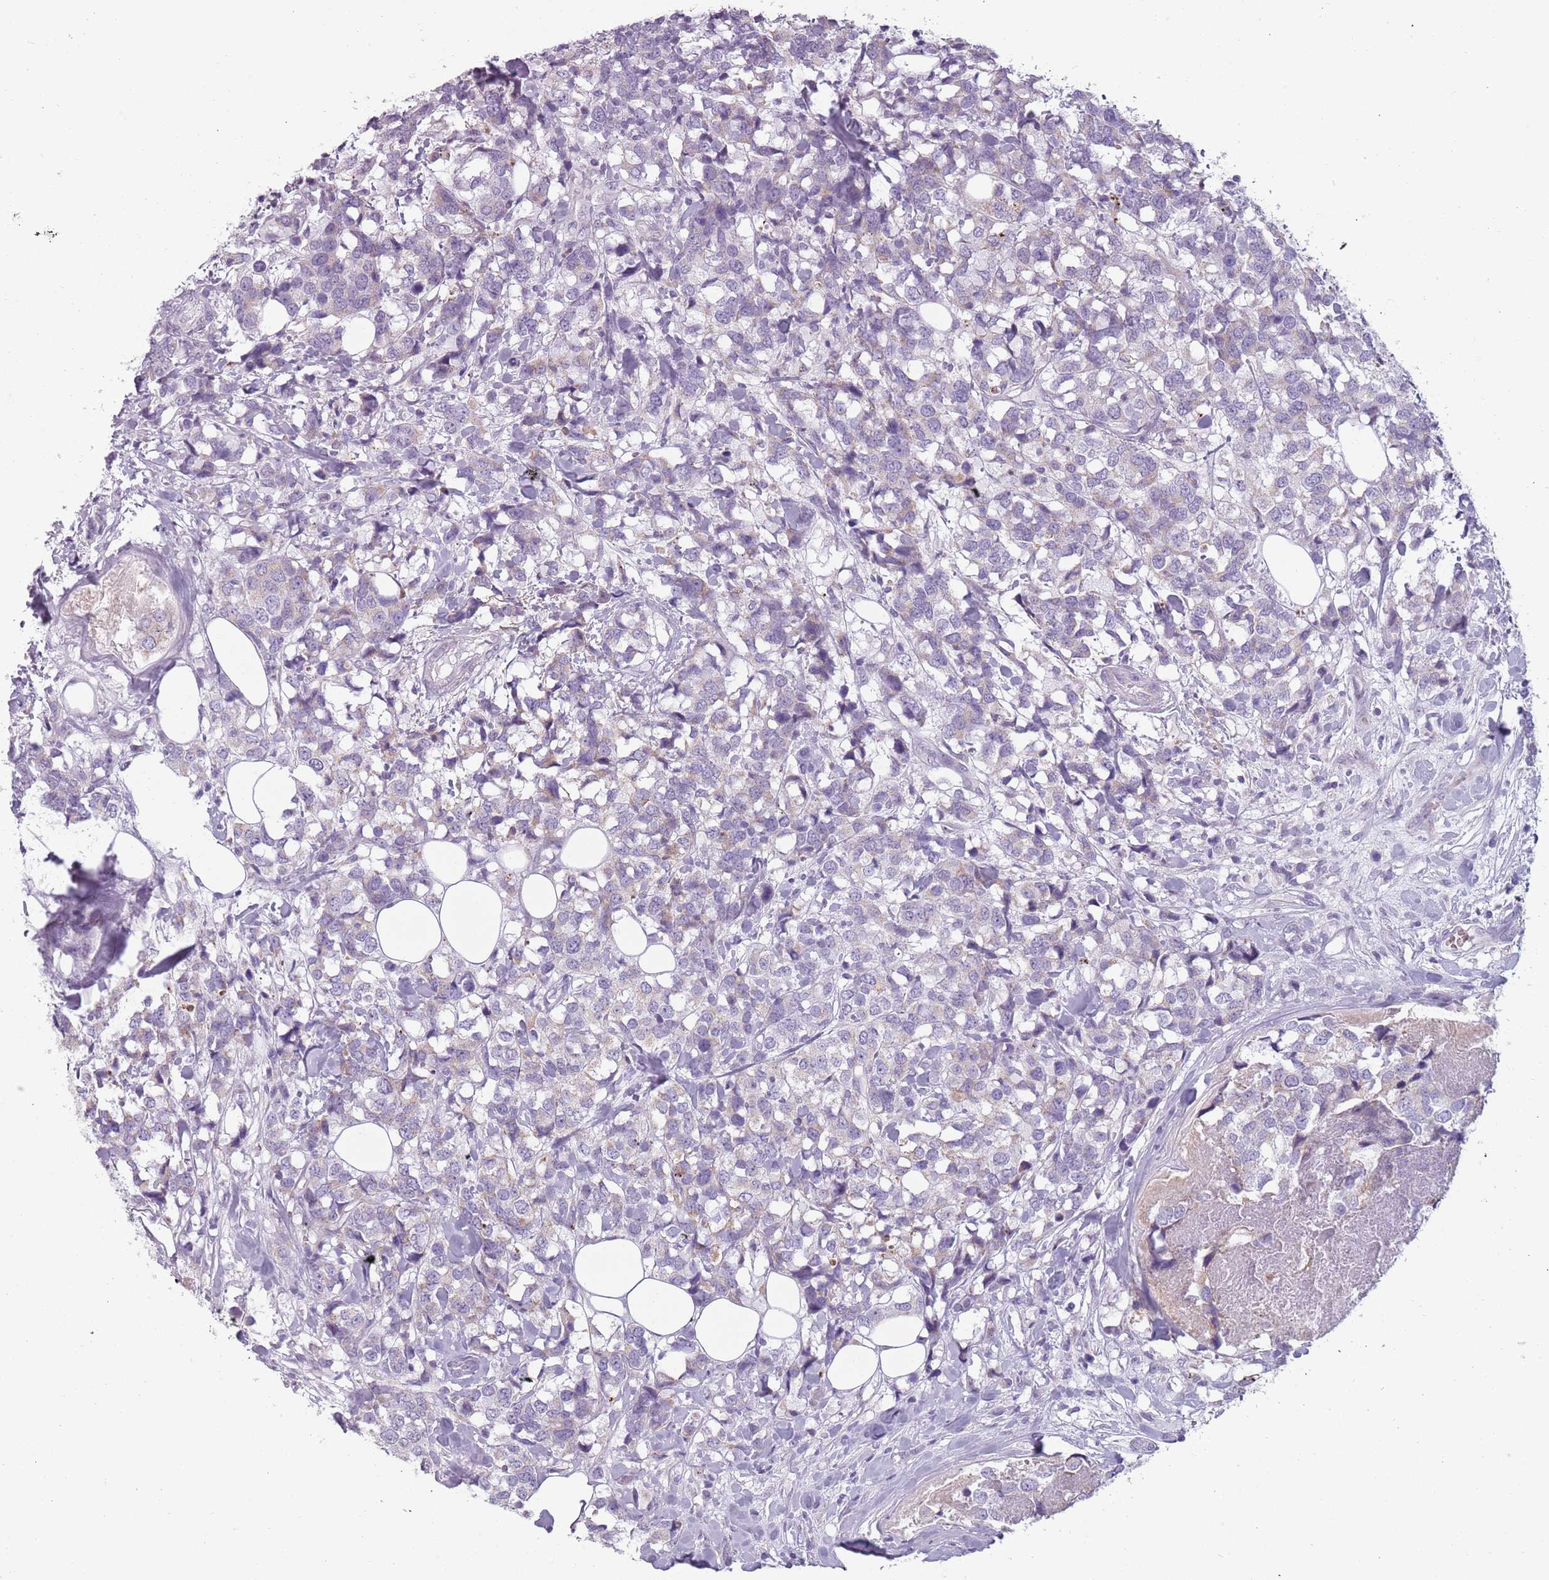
{"staining": {"intensity": "negative", "quantity": "none", "location": "none"}, "tissue": "breast cancer", "cell_type": "Tumor cells", "image_type": "cancer", "snomed": [{"axis": "morphology", "description": "Lobular carcinoma"}, {"axis": "topography", "description": "Breast"}], "caption": "Tumor cells show no significant positivity in breast lobular carcinoma.", "gene": "MEGF8", "patient": {"sex": "female", "age": 59}}